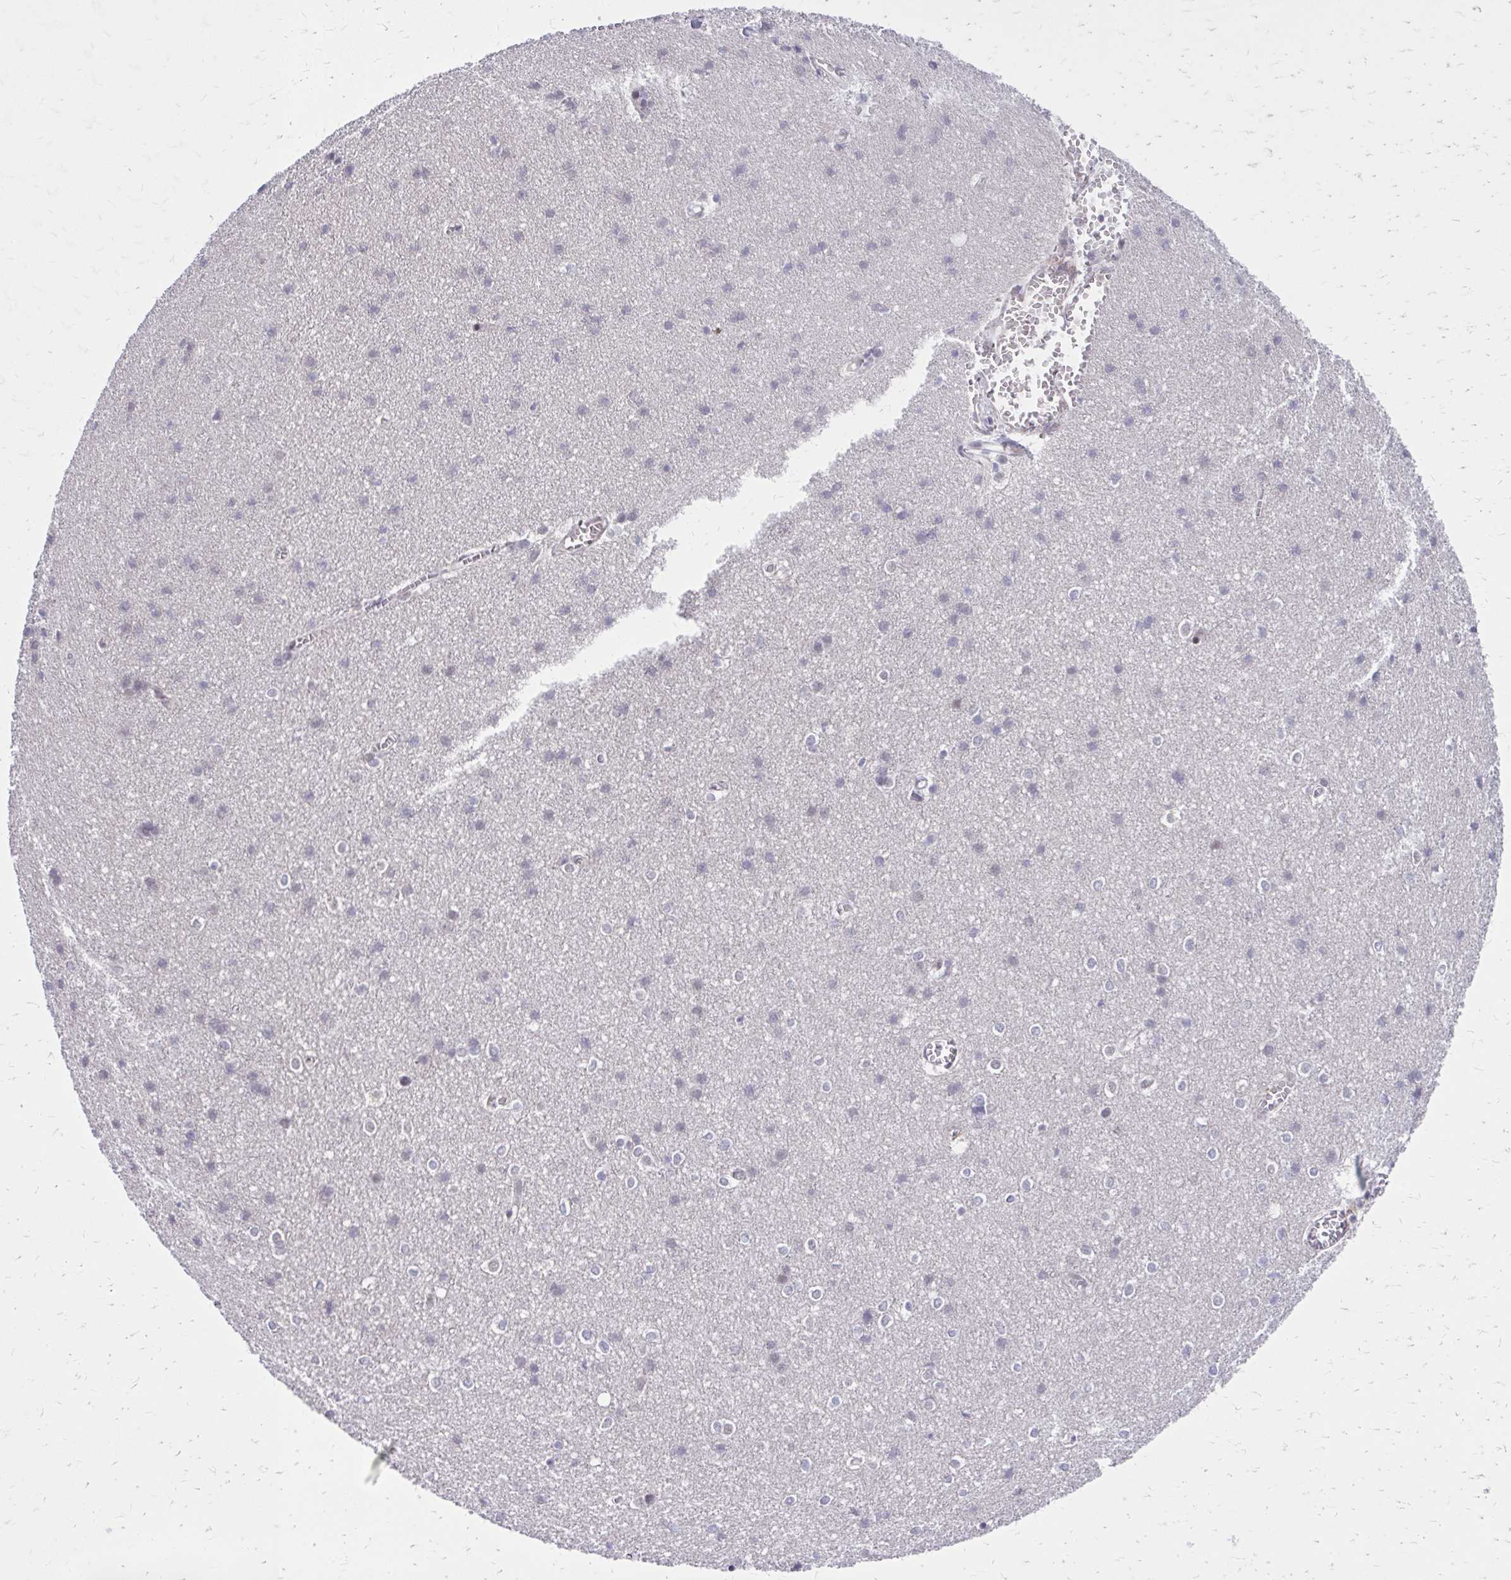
{"staining": {"intensity": "negative", "quantity": "none", "location": "none"}, "tissue": "cerebral cortex", "cell_type": "Endothelial cells", "image_type": "normal", "snomed": [{"axis": "morphology", "description": "Normal tissue, NOS"}, {"axis": "topography", "description": "Cerebral cortex"}], "caption": "The histopathology image exhibits no staining of endothelial cells in benign cerebral cortex.", "gene": "ANKRD30B", "patient": {"sex": "male", "age": 37}}